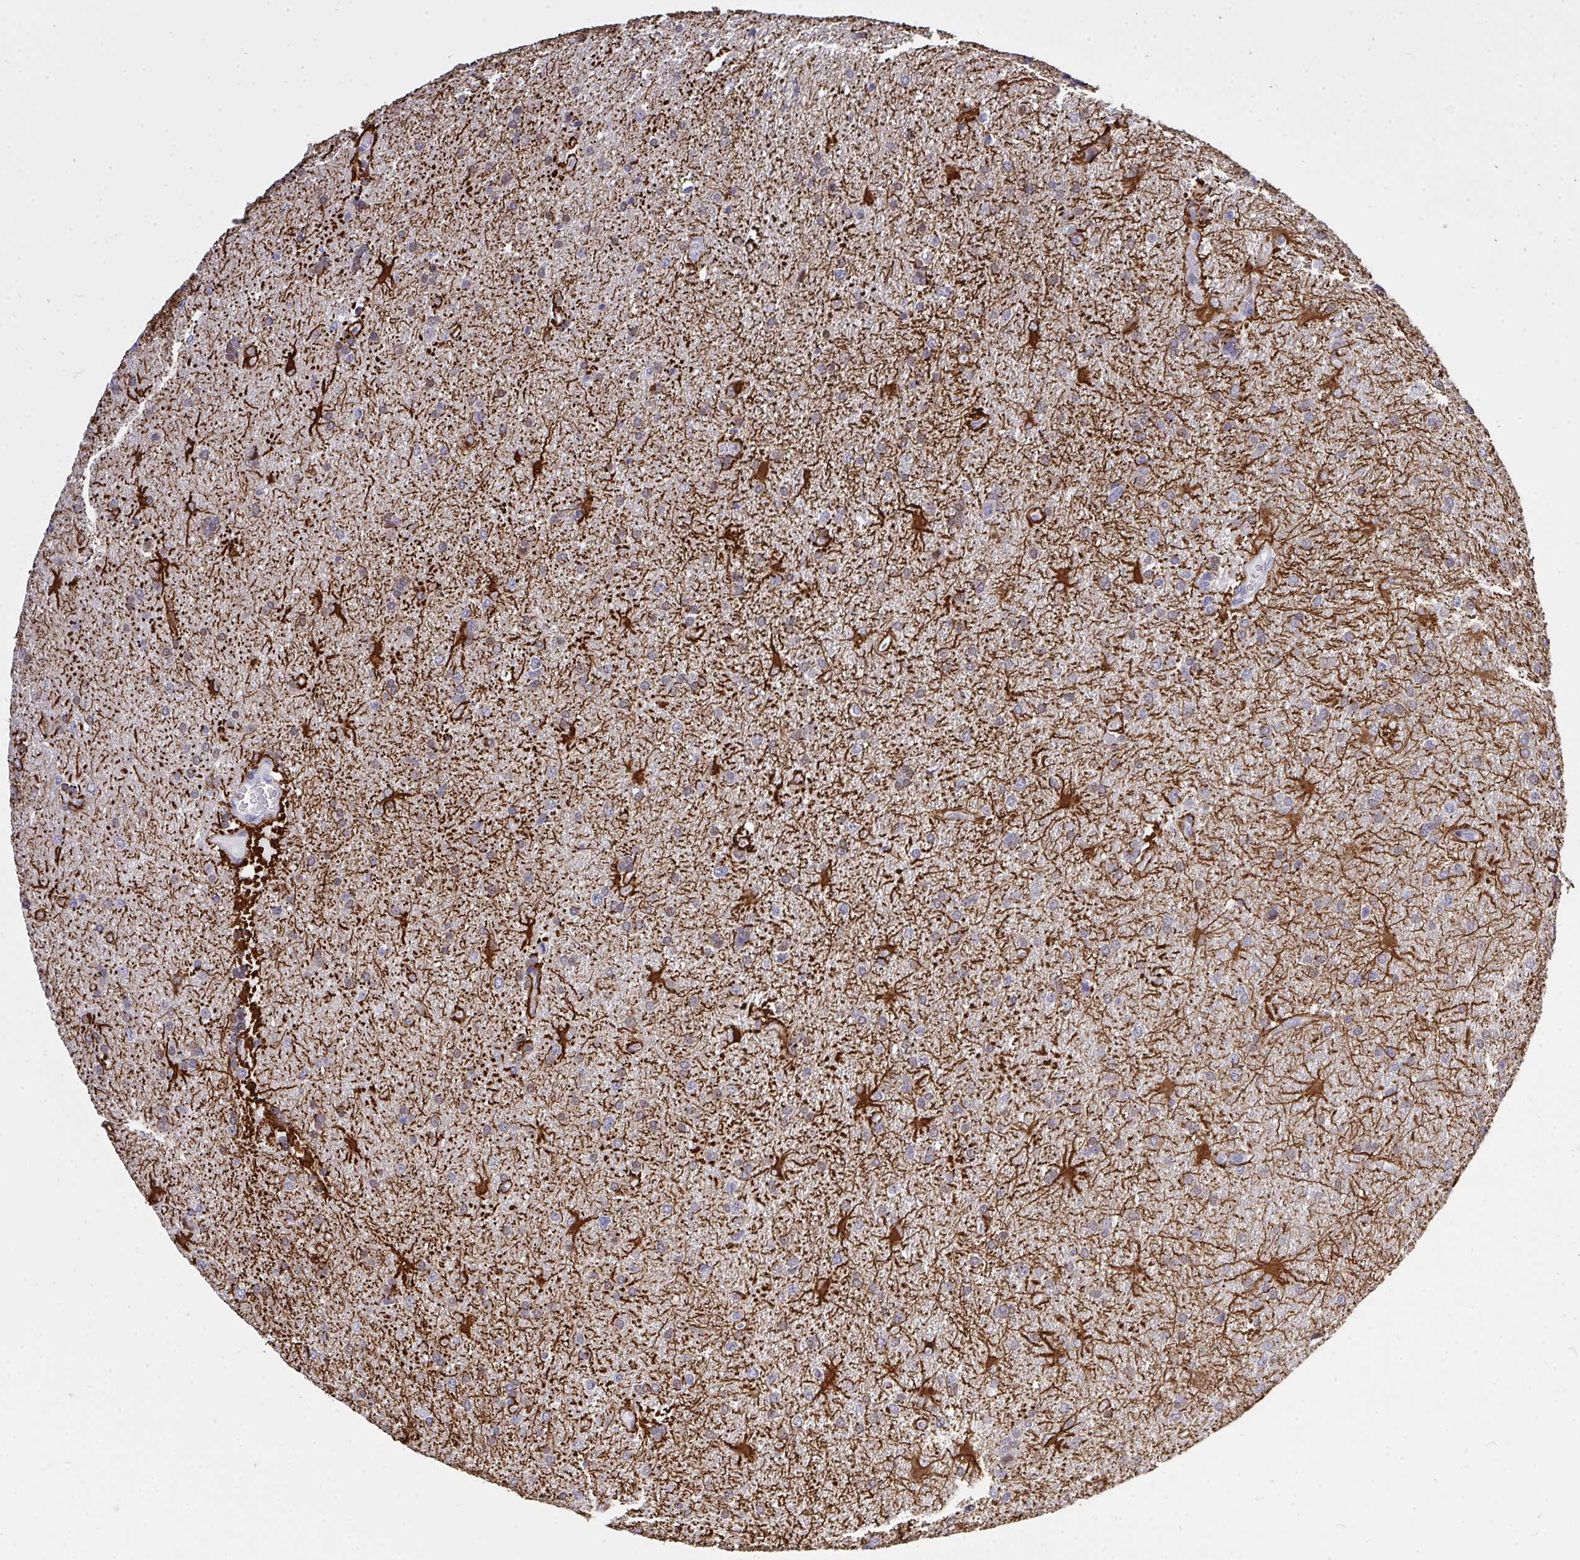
{"staining": {"intensity": "negative", "quantity": "none", "location": "none"}, "tissue": "glioma", "cell_type": "Tumor cells", "image_type": "cancer", "snomed": [{"axis": "morphology", "description": "Glioma, malignant, High grade"}, {"axis": "topography", "description": "Brain"}], "caption": "There is no significant positivity in tumor cells of malignant glioma (high-grade).", "gene": "THOP1", "patient": {"sex": "male", "age": 68}}